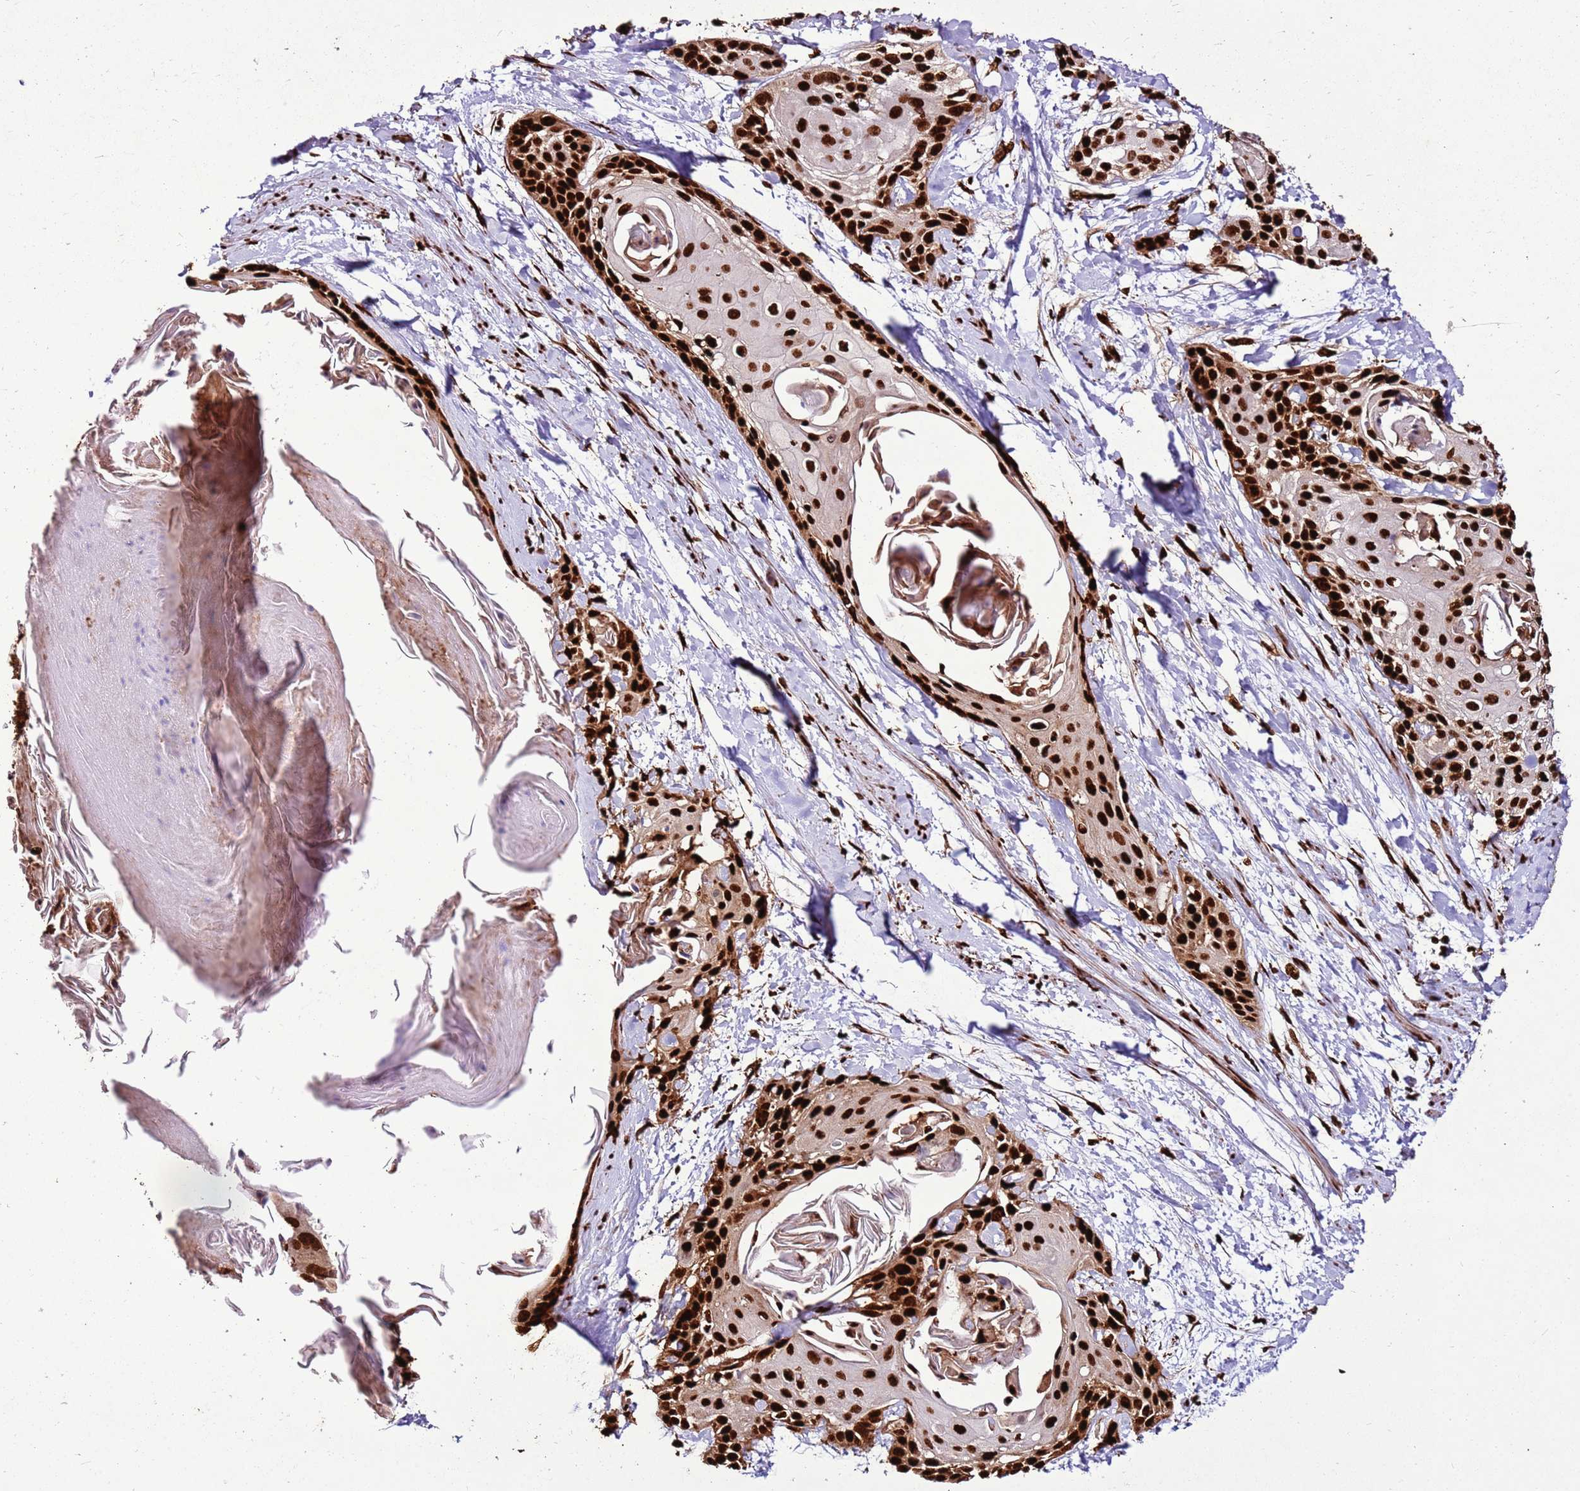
{"staining": {"intensity": "strong", "quantity": ">75%", "location": "nuclear"}, "tissue": "cervical cancer", "cell_type": "Tumor cells", "image_type": "cancer", "snomed": [{"axis": "morphology", "description": "Squamous cell carcinoma, NOS"}, {"axis": "topography", "description": "Cervix"}], "caption": "Protein expression analysis of squamous cell carcinoma (cervical) shows strong nuclear positivity in approximately >75% of tumor cells.", "gene": "HNRNPAB", "patient": {"sex": "female", "age": 57}}